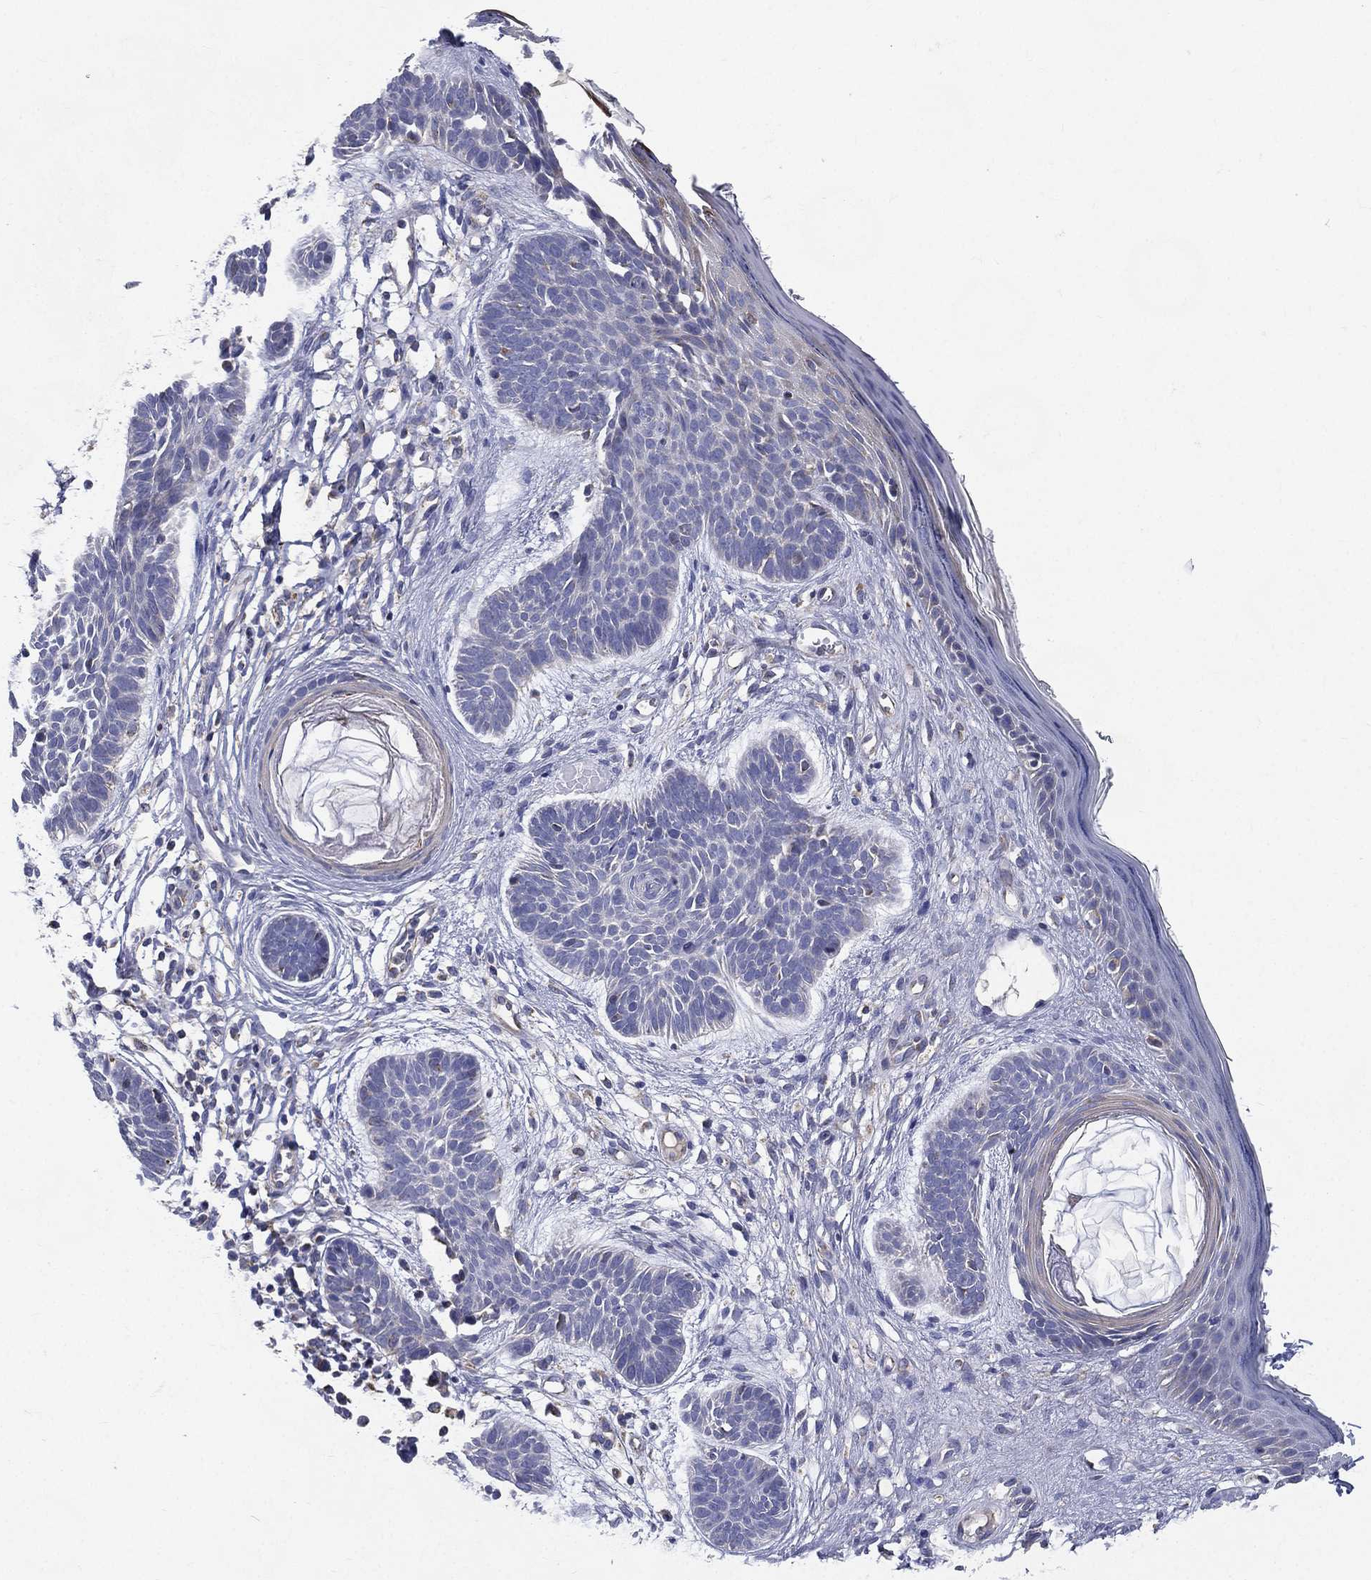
{"staining": {"intensity": "negative", "quantity": "none", "location": "none"}, "tissue": "skin cancer", "cell_type": "Tumor cells", "image_type": "cancer", "snomed": [{"axis": "morphology", "description": "Basal cell carcinoma"}, {"axis": "topography", "description": "Skin"}], "caption": "Immunohistochemistry of human skin cancer (basal cell carcinoma) demonstrates no staining in tumor cells. The staining was performed using DAB to visualize the protein expression in brown, while the nuclei were stained in blue with hematoxylin (Magnification: 20x).", "gene": "PWWP3A", "patient": {"sex": "male", "age": 85}}